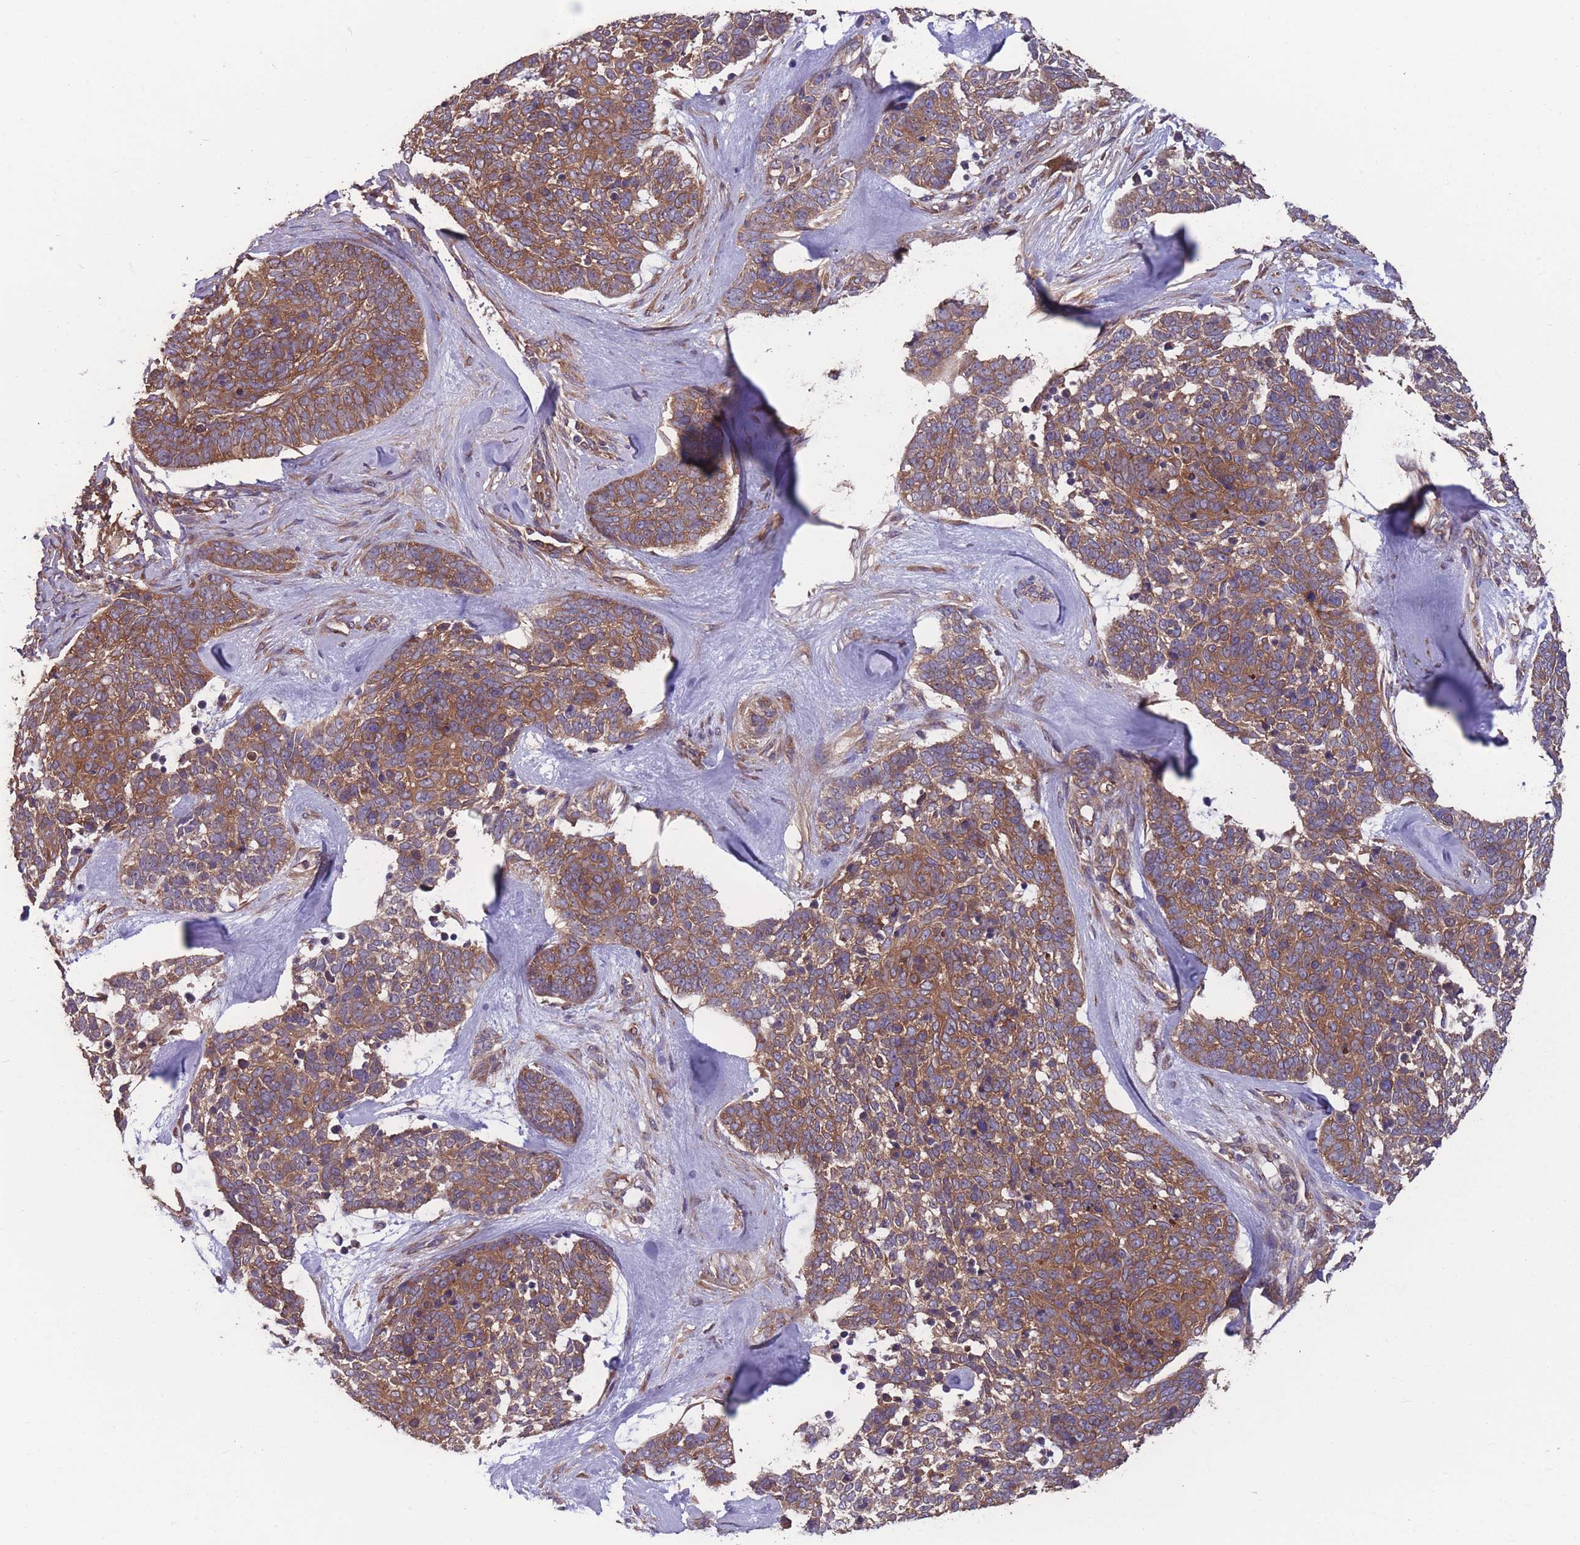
{"staining": {"intensity": "moderate", "quantity": ">75%", "location": "cytoplasmic/membranous"}, "tissue": "skin cancer", "cell_type": "Tumor cells", "image_type": "cancer", "snomed": [{"axis": "morphology", "description": "Basal cell carcinoma"}, {"axis": "topography", "description": "Skin"}], "caption": "Approximately >75% of tumor cells in skin cancer display moderate cytoplasmic/membranous protein staining as visualized by brown immunohistochemical staining.", "gene": "ZPR1", "patient": {"sex": "female", "age": 81}}